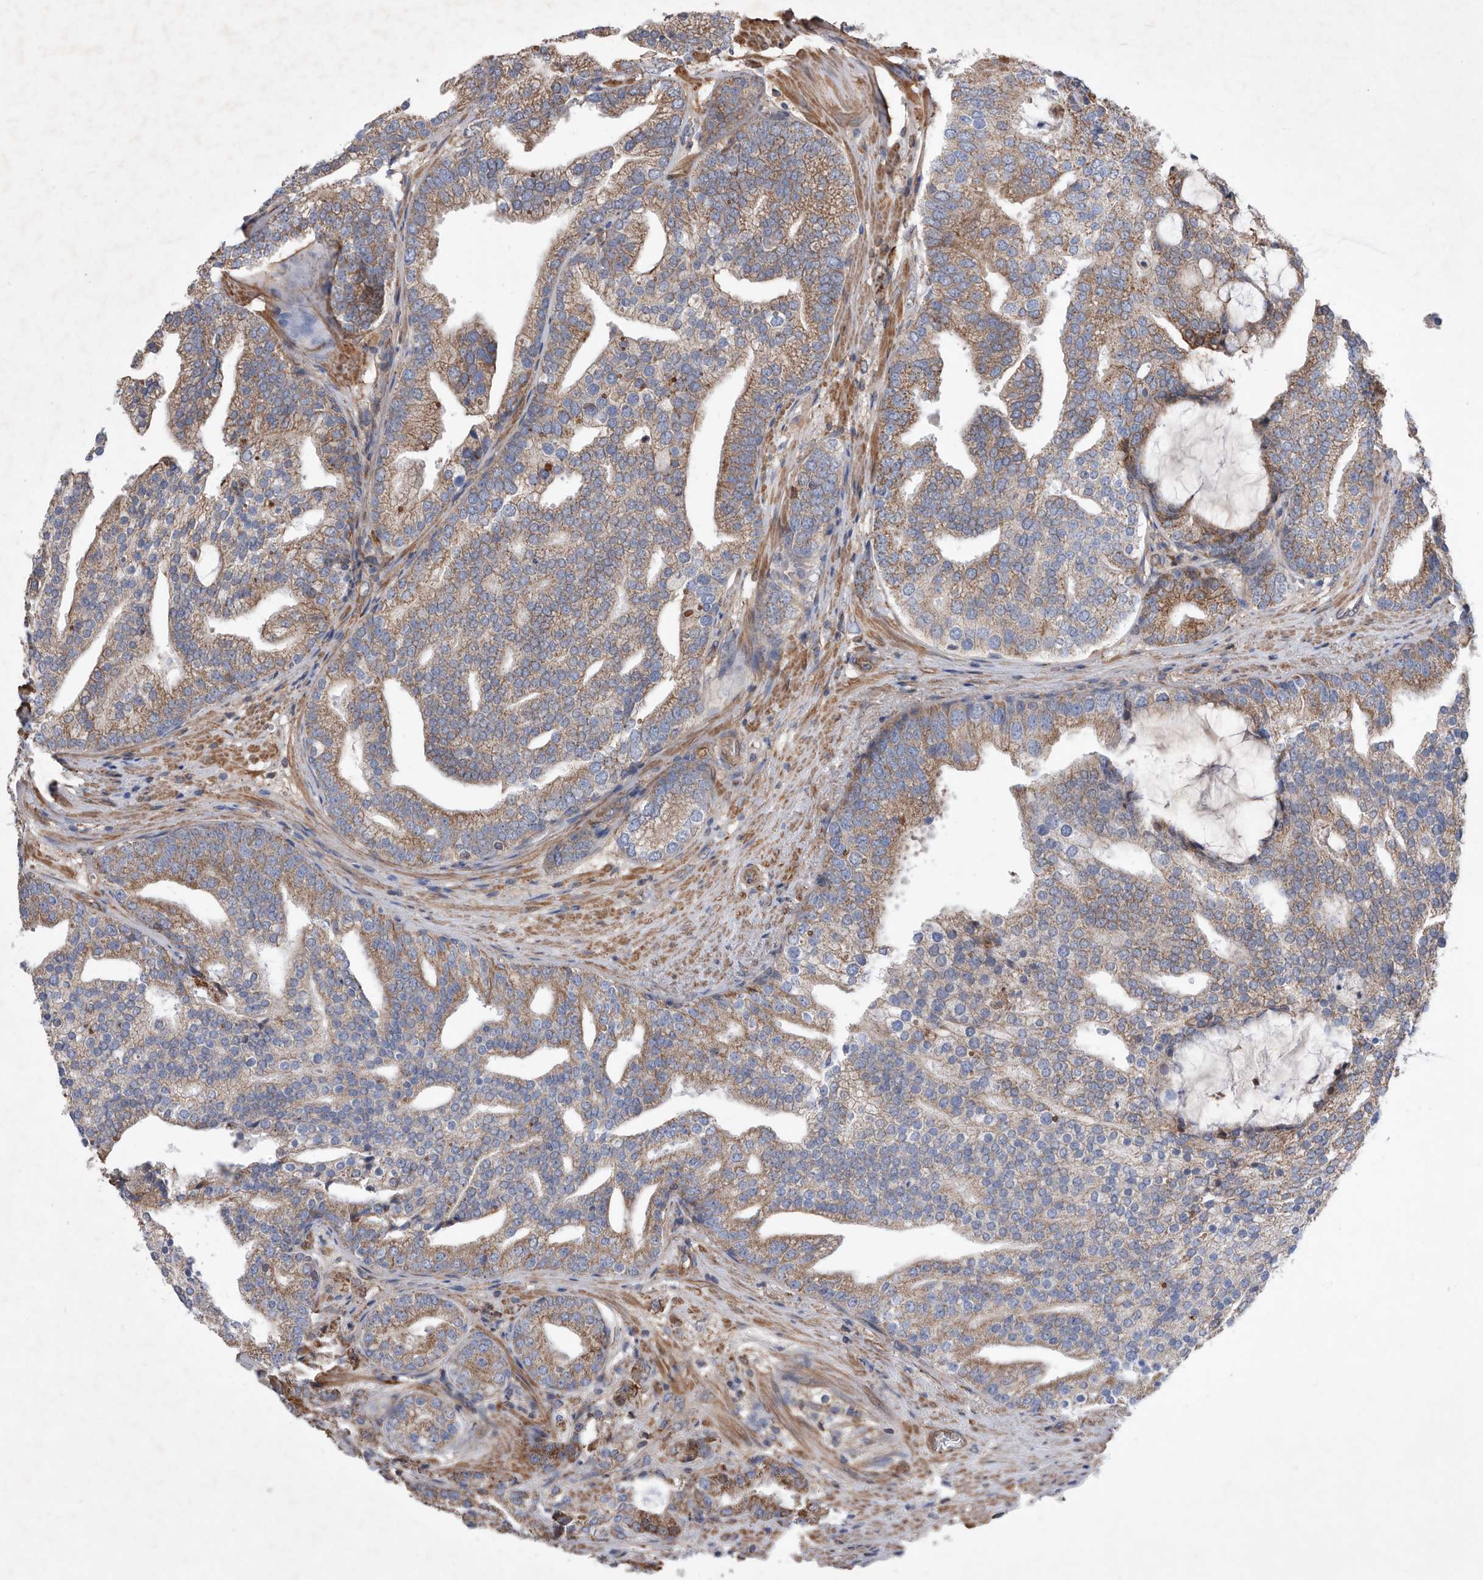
{"staining": {"intensity": "moderate", "quantity": ">75%", "location": "cytoplasmic/membranous"}, "tissue": "prostate cancer", "cell_type": "Tumor cells", "image_type": "cancer", "snomed": [{"axis": "morphology", "description": "Adenocarcinoma, Low grade"}, {"axis": "topography", "description": "Prostate"}], "caption": "This is a histology image of immunohistochemistry (IHC) staining of prostate cancer, which shows moderate positivity in the cytoplasmic/membranous of tumor cells.", "gene": "ATP13A3", "patient": {"sex": "male", "age": 67}}